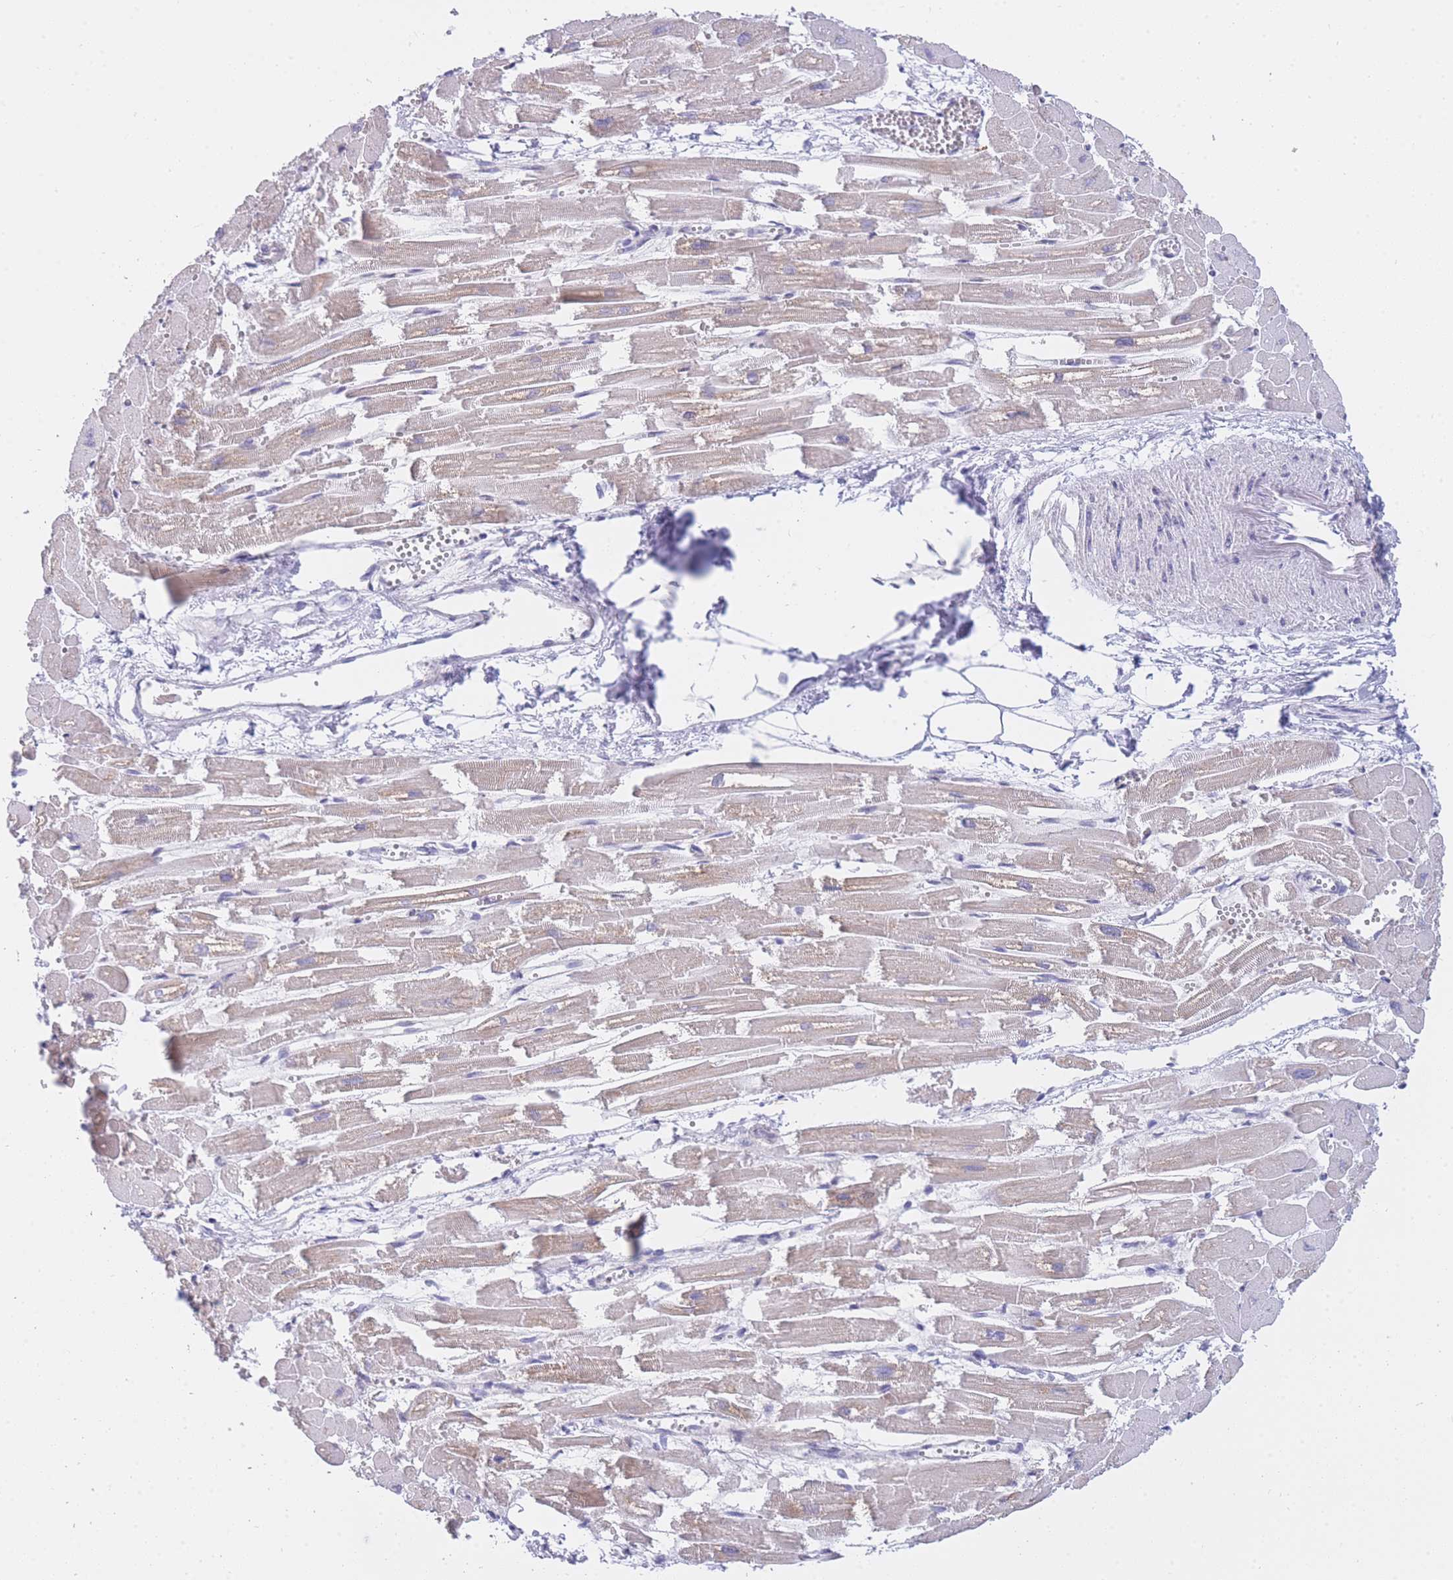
{"staining": {"intensity": "moderate", "quantity": "25%-75%", "location": "cytoplasmic/membranous"}, "tissue": "heart muscle", "cell_type": "Cardiomyocytes", "image_type": "normal", "snomed": [{"axis": "morphology", "description": "Normal tissue, NOS"}, {"axis": "topography", "description": "Heart"}], "caption": "This micrograph reveals IHC staining of unremarkable heart muscle, with medium moderate cytoplasmic/membranous positivity in about 25%-75% of cardiomyocytes.", "gene": "FRAT2", "patient": {"sex": "male", "age": 54}}